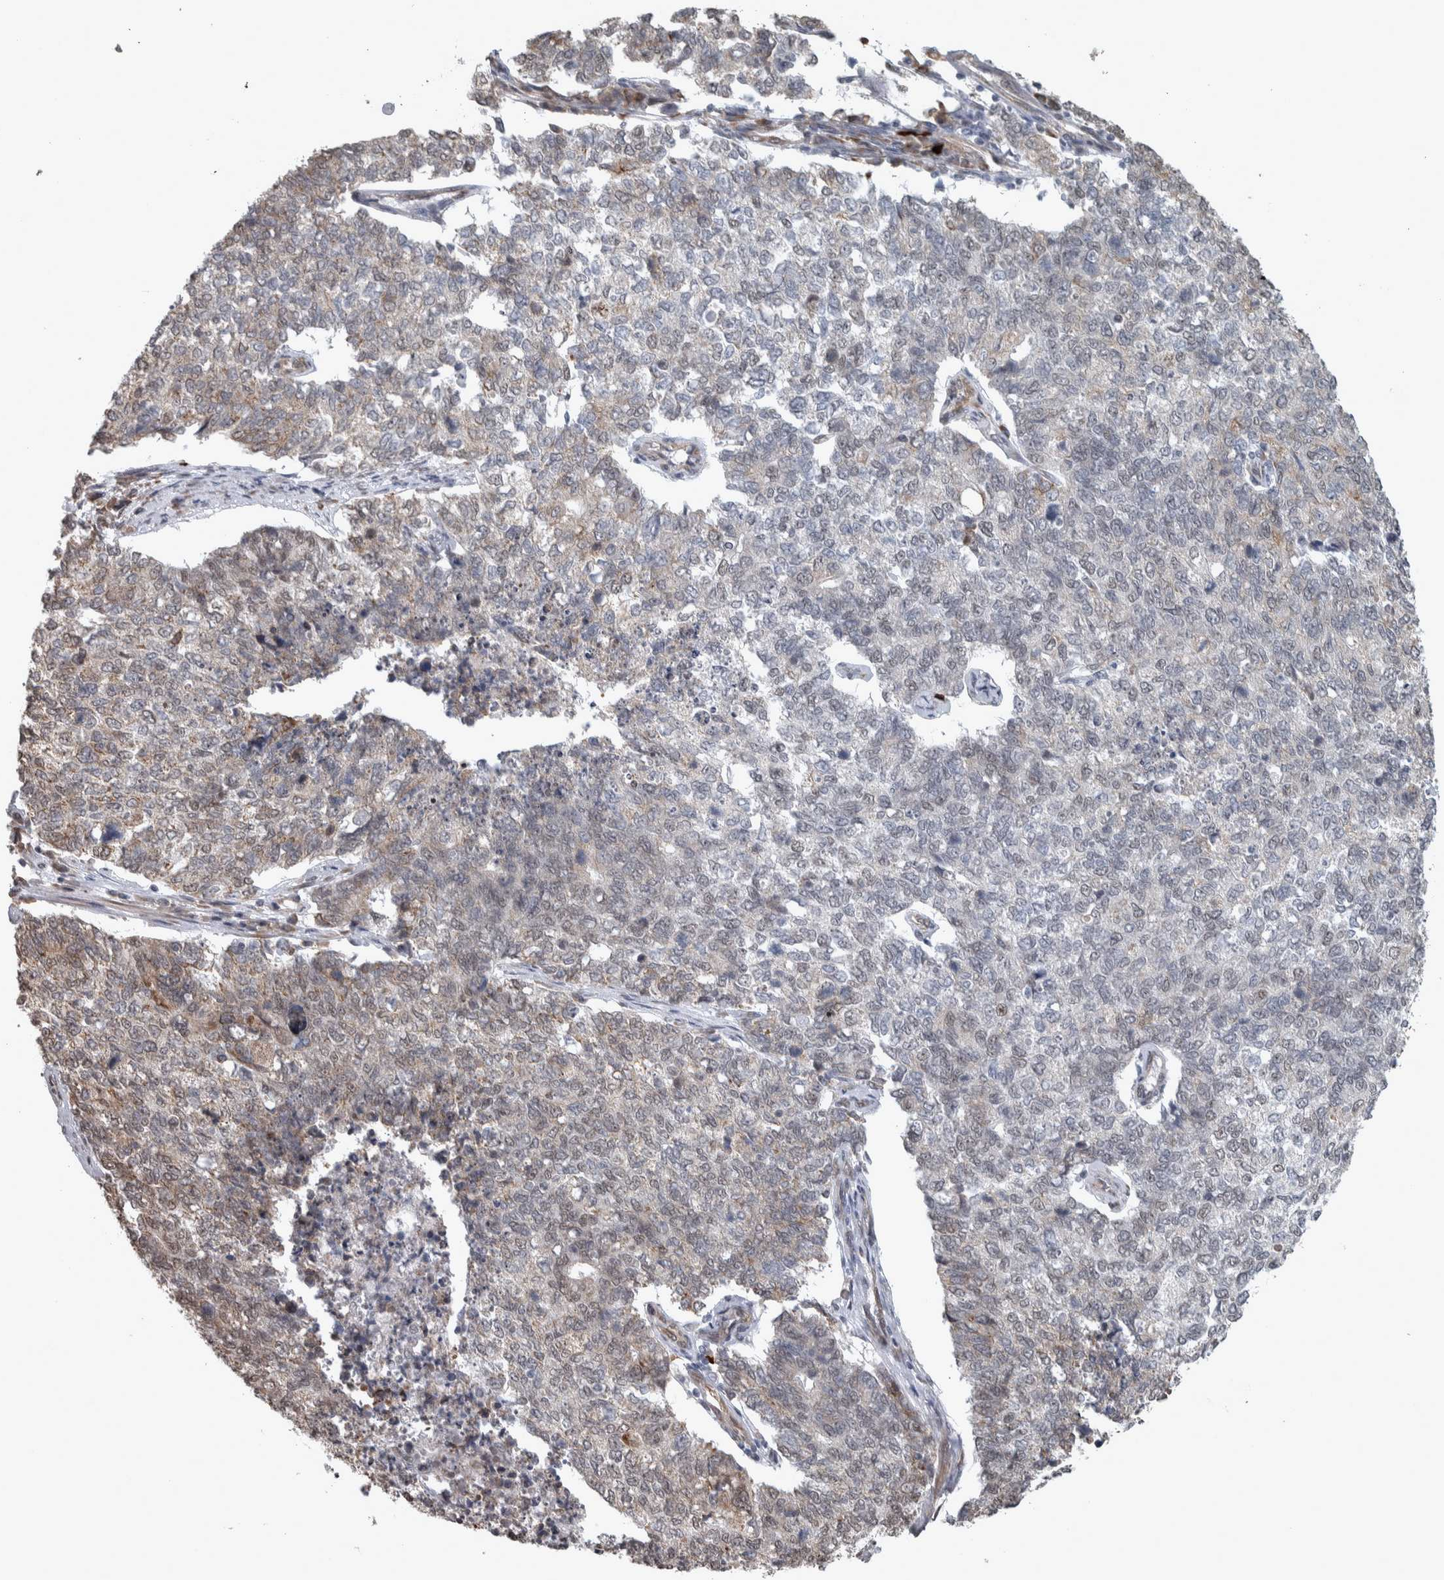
{"staining": {"intensity": "weak", "quantity": "<25%", "location": "cytoplasmic/membranous"}, "tissue": "cervical cancer", "cell_type": "Tumor cells", "image_type": "cancer", "snomed": [{"axis": "morphology", "description": "Squamous cell carcinoma, NOS"}, {"axis": "topography", "description": "Cervix"}], "caption": "This is a photomicrograph of immunohistochemistry staining of cervical squamous cell carcinoma, which shows no staining in tumor cells.", "gene": "DDX42", "patient": {"sex": "female", "age": 63}}